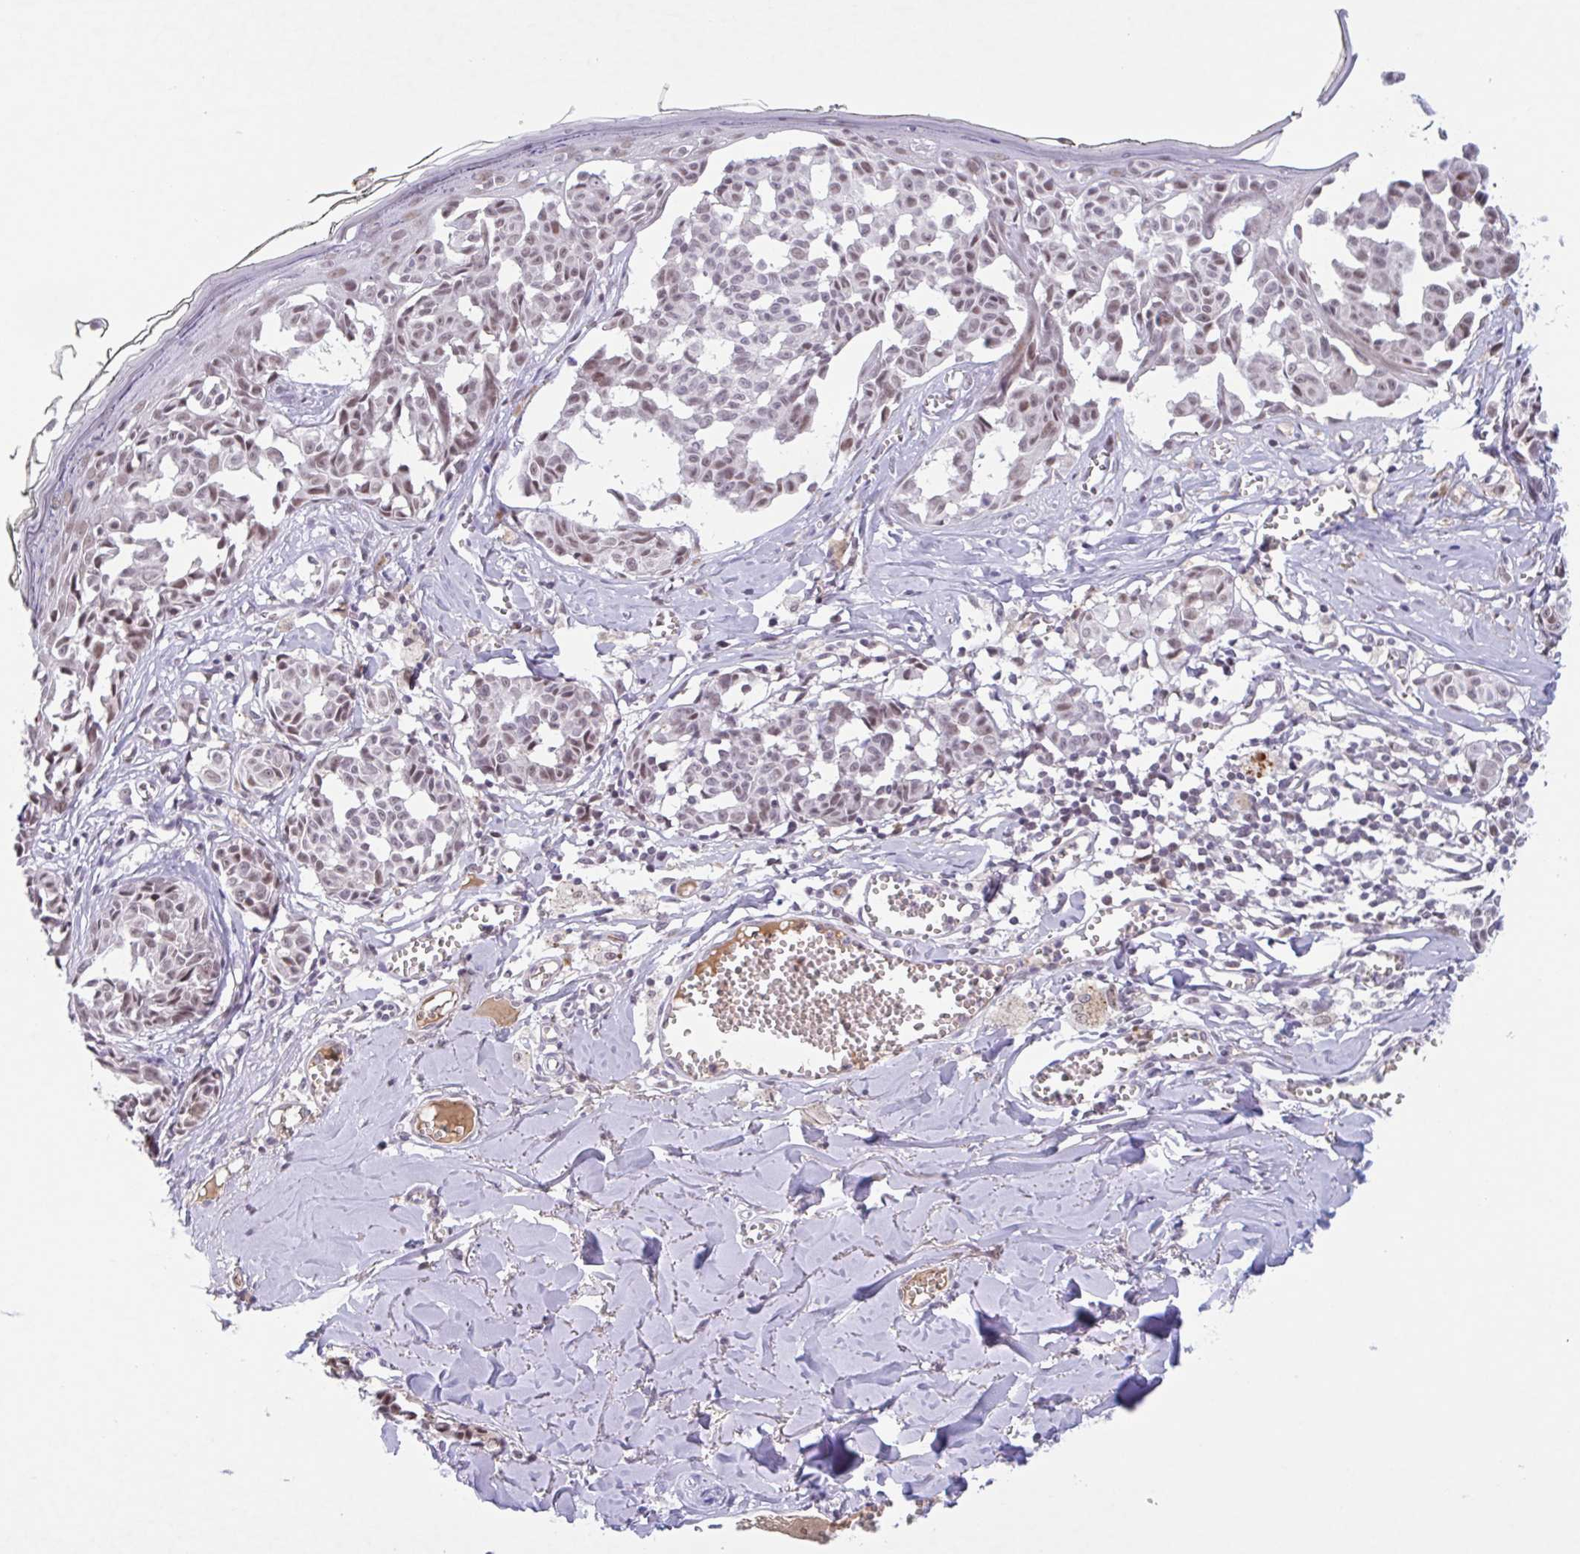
{"staining": {"intensity": "moderate", "quantity": "25%-75%", "location": "nuclear"}, "tissue": "melanoma", "cell_type": "Tumor cells", "image_type": "cancer", "snomed": [{"axis": "morphology", "description": "Malignant melanoma, NOS"}, {"axis": "topography", "description": "Skin"}], "caption": "The histopathology image shows immunohistochemical staining of malignant melanoma. There is moderate nuclear expression is identified in approximately 25%-75% of tumor cells.", "gene": "PLG", "patient": {"sex": "female", "age": 43}}